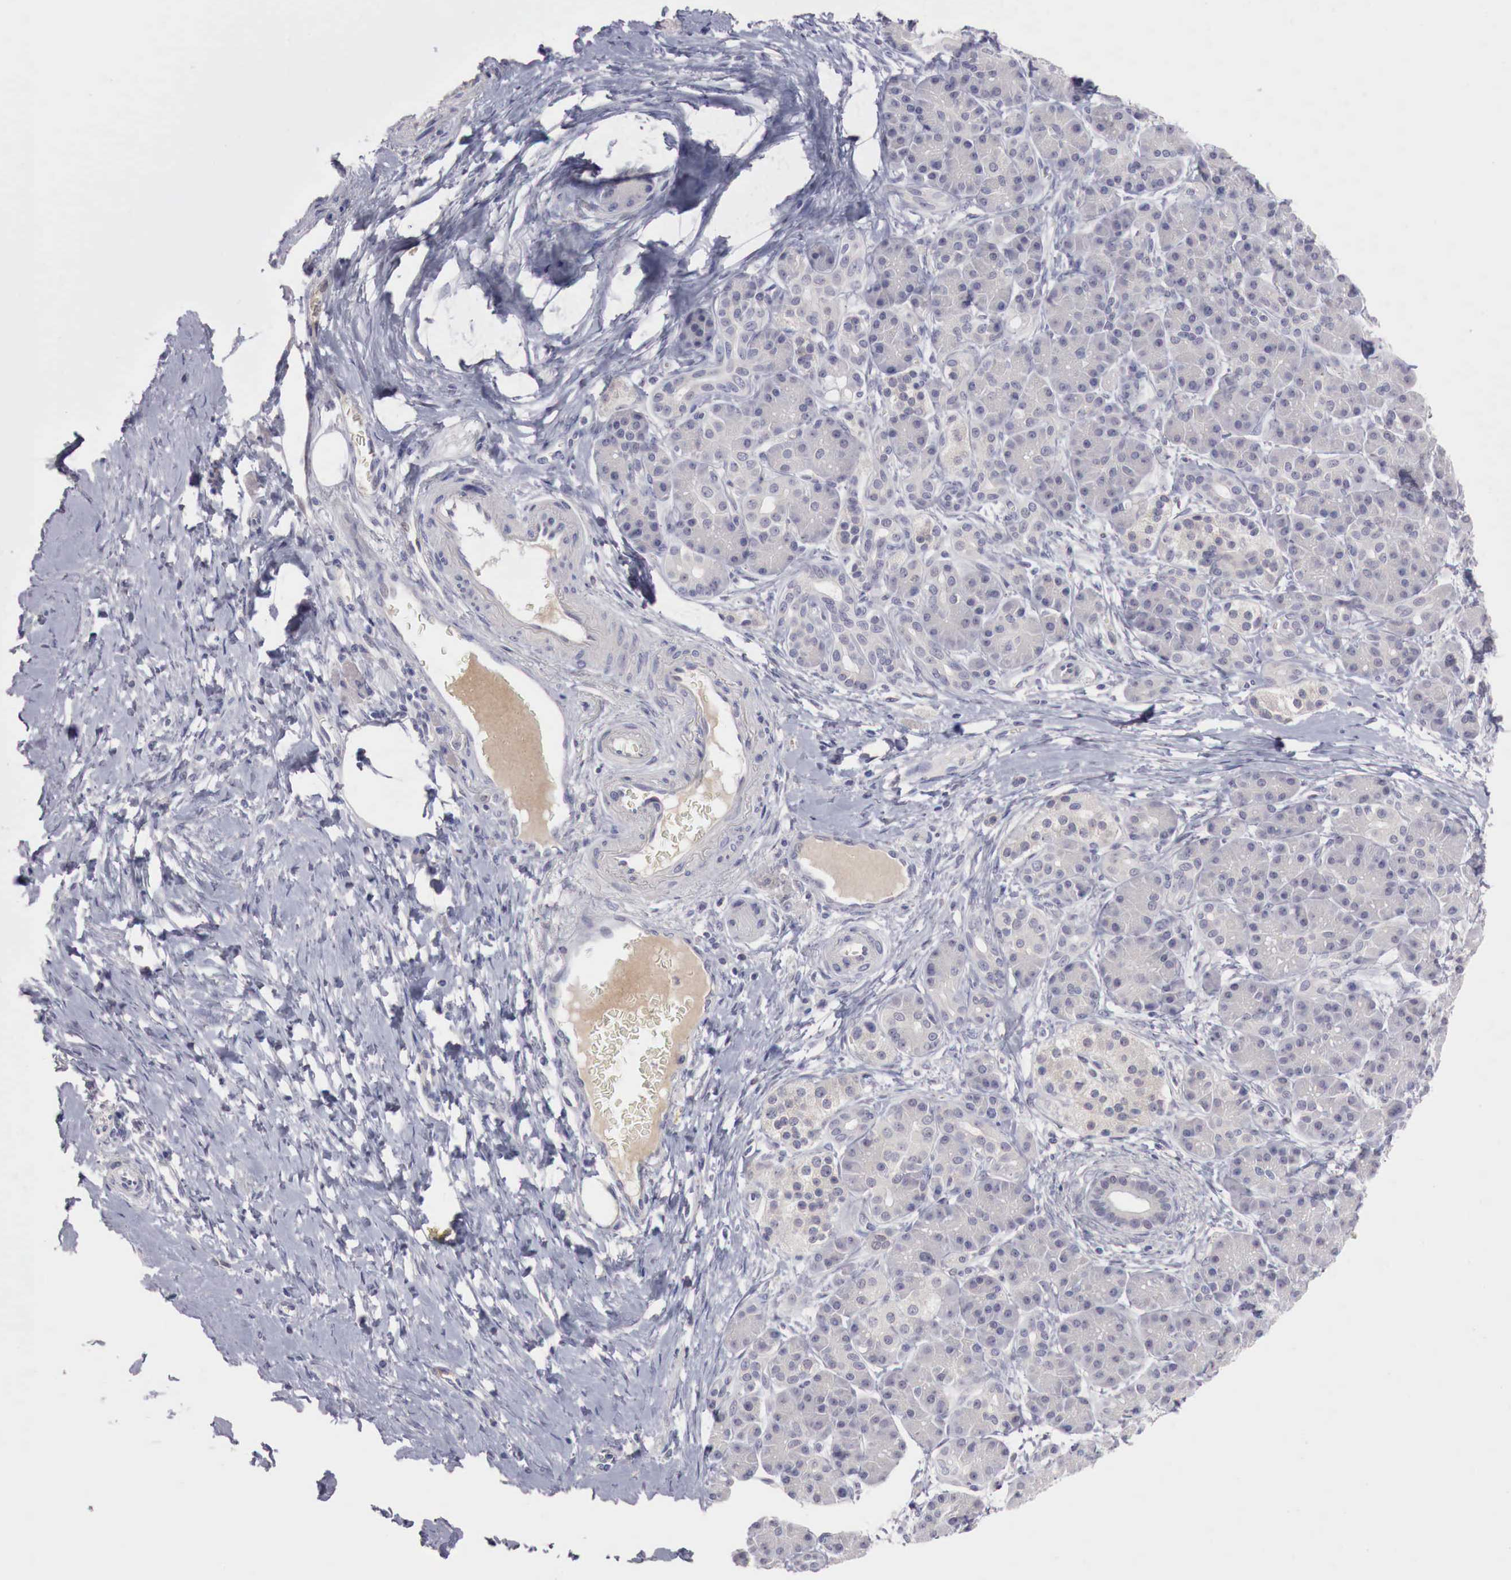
{"staining": {"intensity": "negative", "quantity": "none", "location": "none"}, "tissue": "pancreatic cancer", "cell_type": "Tumor cells", "image_type": "cancer", "snomed": [{"axis": "morphology", "description": "Adenocarcinoma, NOS"}, {"axis": "topography", "description": "Pancreas"}], "caption": "This is an immunohistochemistry (IHC) photomicrograph of pancreatic cancer (adenocarcinoma). There is no expression in tumor cells.", "gene": "GATA1", "patient": {"sex": "female", "age": 66}}